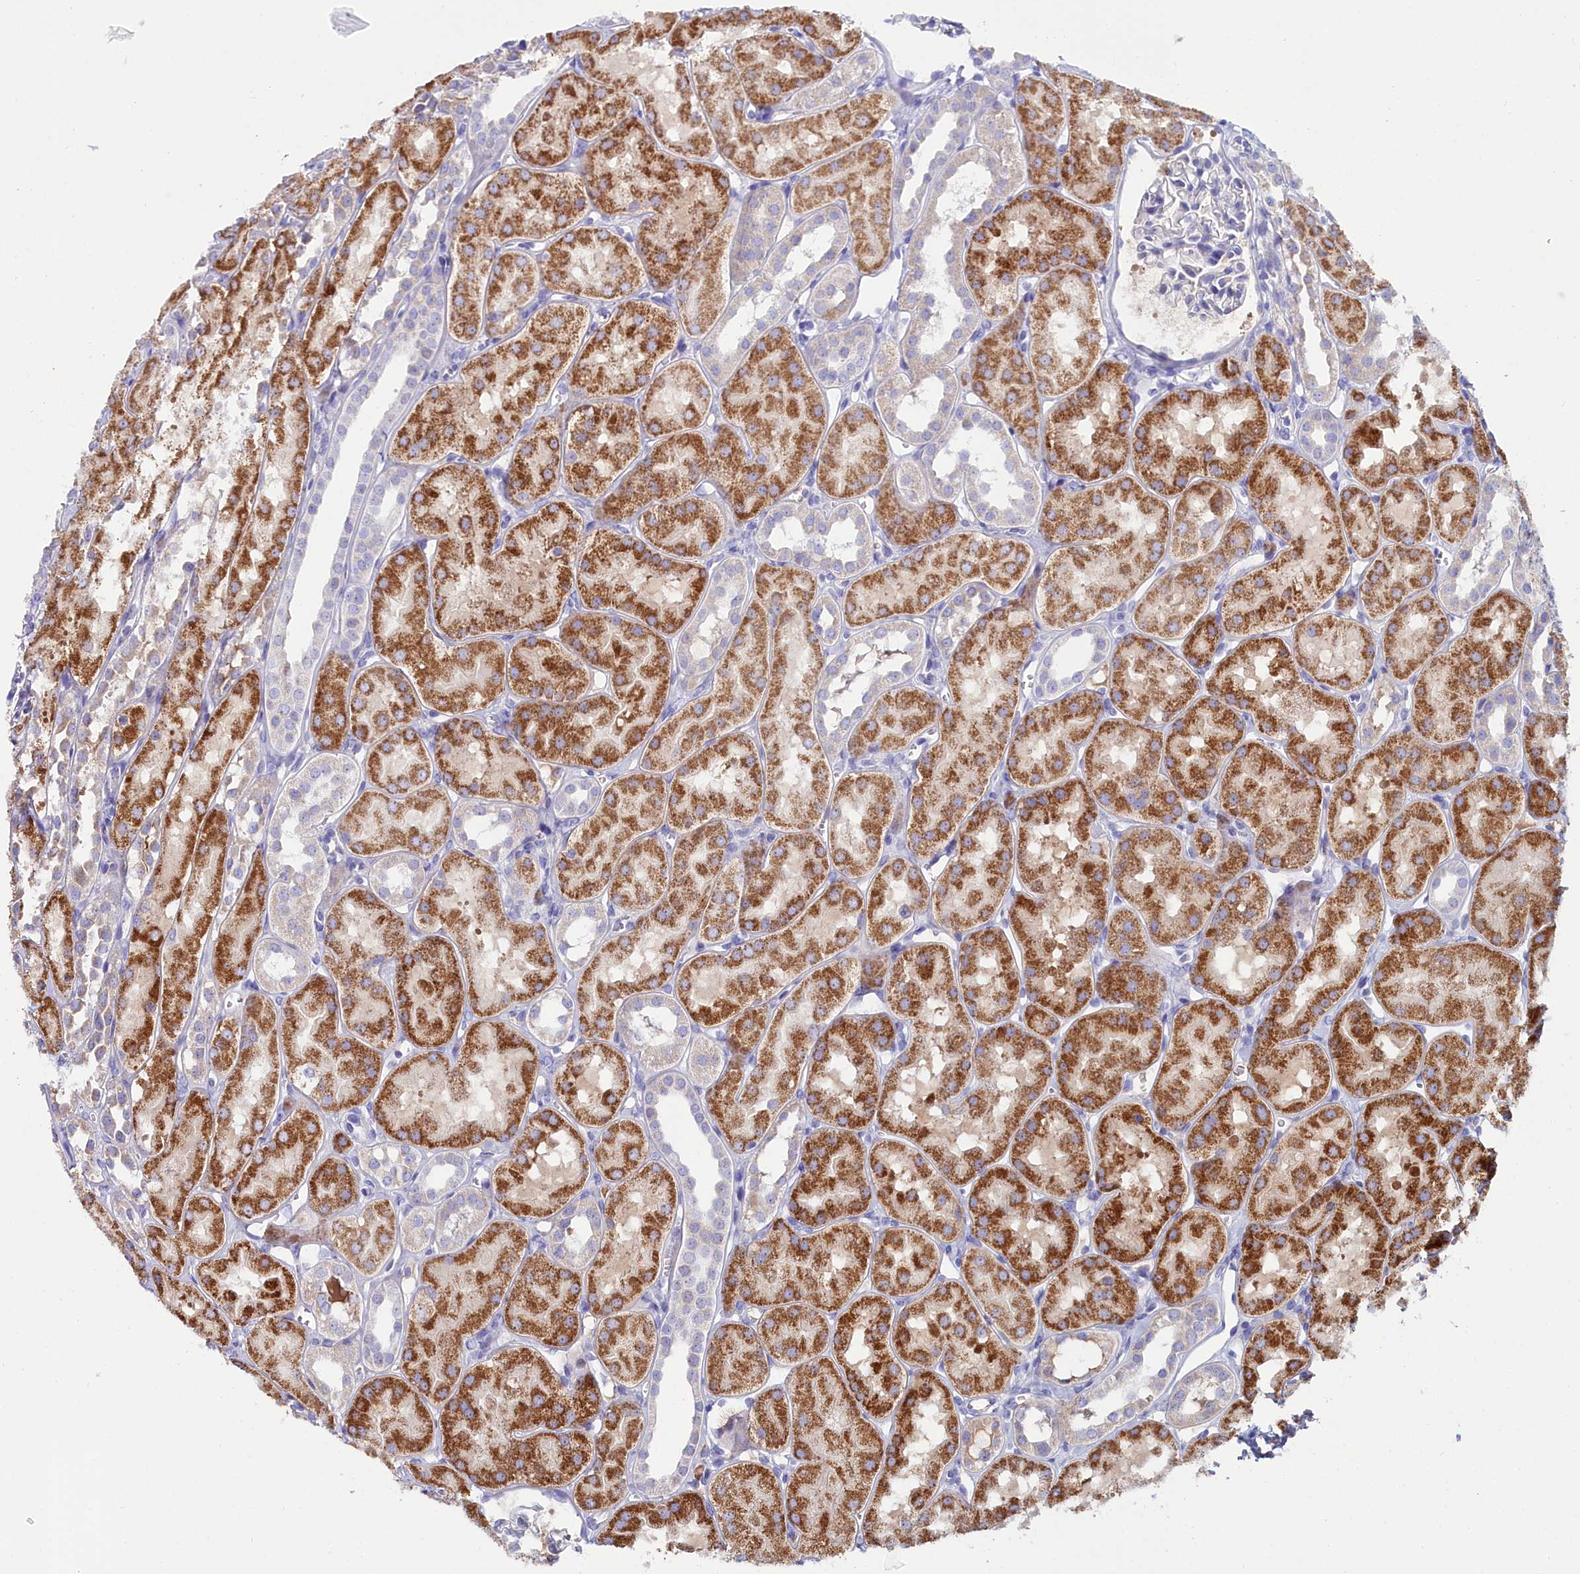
{"staining": {"intensity": "negative", "quantity": "none", "location": "none"}, "tissue": "kidney", "cell_type": "Cells in glomeruli", "image_type": "normal", "snomed": [{"axis": "morphology", "description": "Normal tissue, NOS"}, {"axis": "topography", "description": "Kidney"}, {"axis": "topography", "description": "Urinary bladder"}], "caption": "Immunohistochemistry histopathology image of normal kidney: kidney stained with DAB (3,3'-diaminobenzidine) demonstrates no significant protein staining in cells in glomeruli. (DAB IHC with hematoxylin counter stain).", "gene": "SLC49A3", "patient": {"sex": "male", "age": 16}}